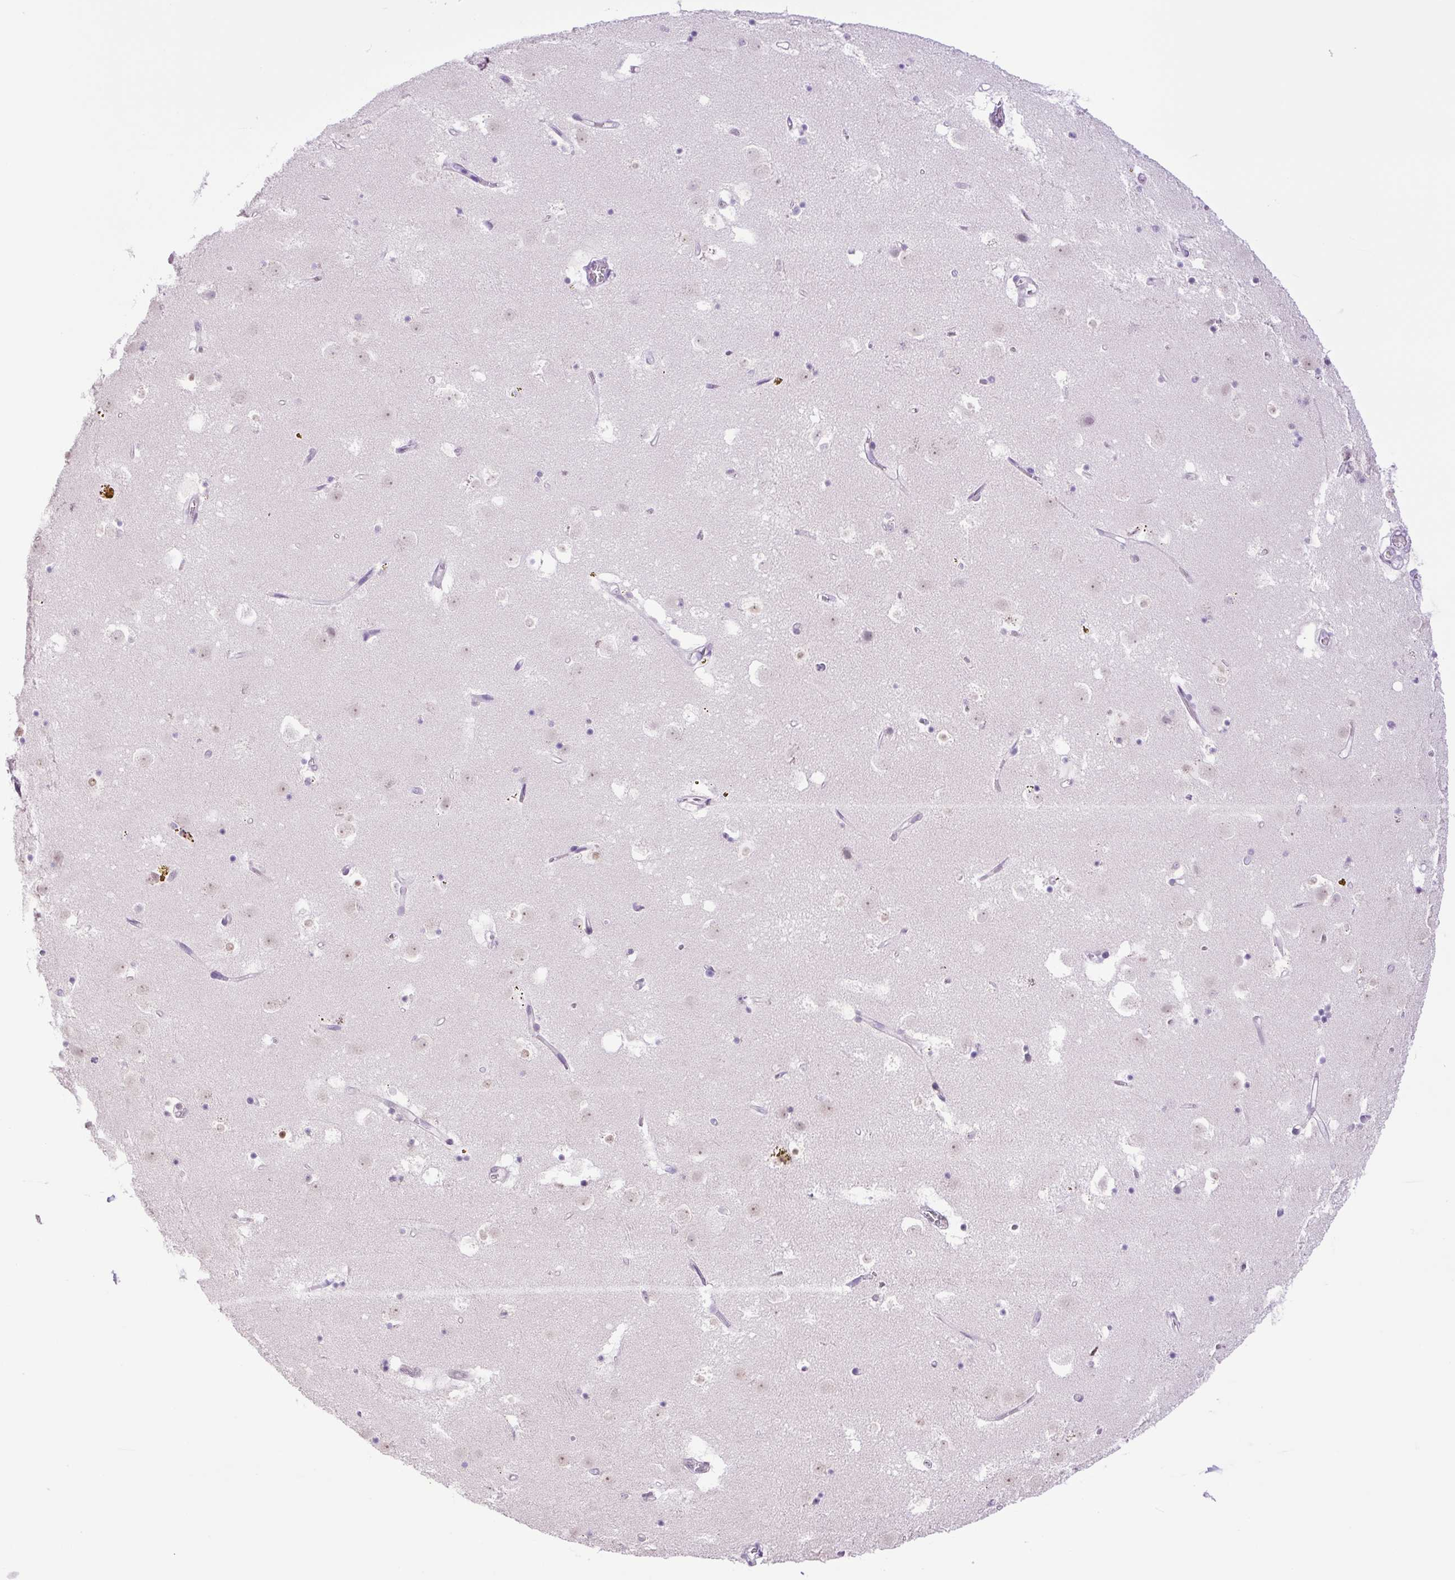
{"staining": {"intensity": "negative", "quantity": "none", "location": "none"}, "tissue": "caudate", "cell_type": "Glial cells", "image_type": "normal", "snomed": [{"axis": "morphology", "description": "Normal tissue, NOS"}, {"axis": "topography", "description": "Lateral ventricle wall"}], "caption": "DAB (3,3'-diaminobenzidine) immunohistochemical staining of benign human caudate demonstrates no significant staining in glial cells.", "gene": "KPNA1", "patient": {"sex": "male", "age": 58}}